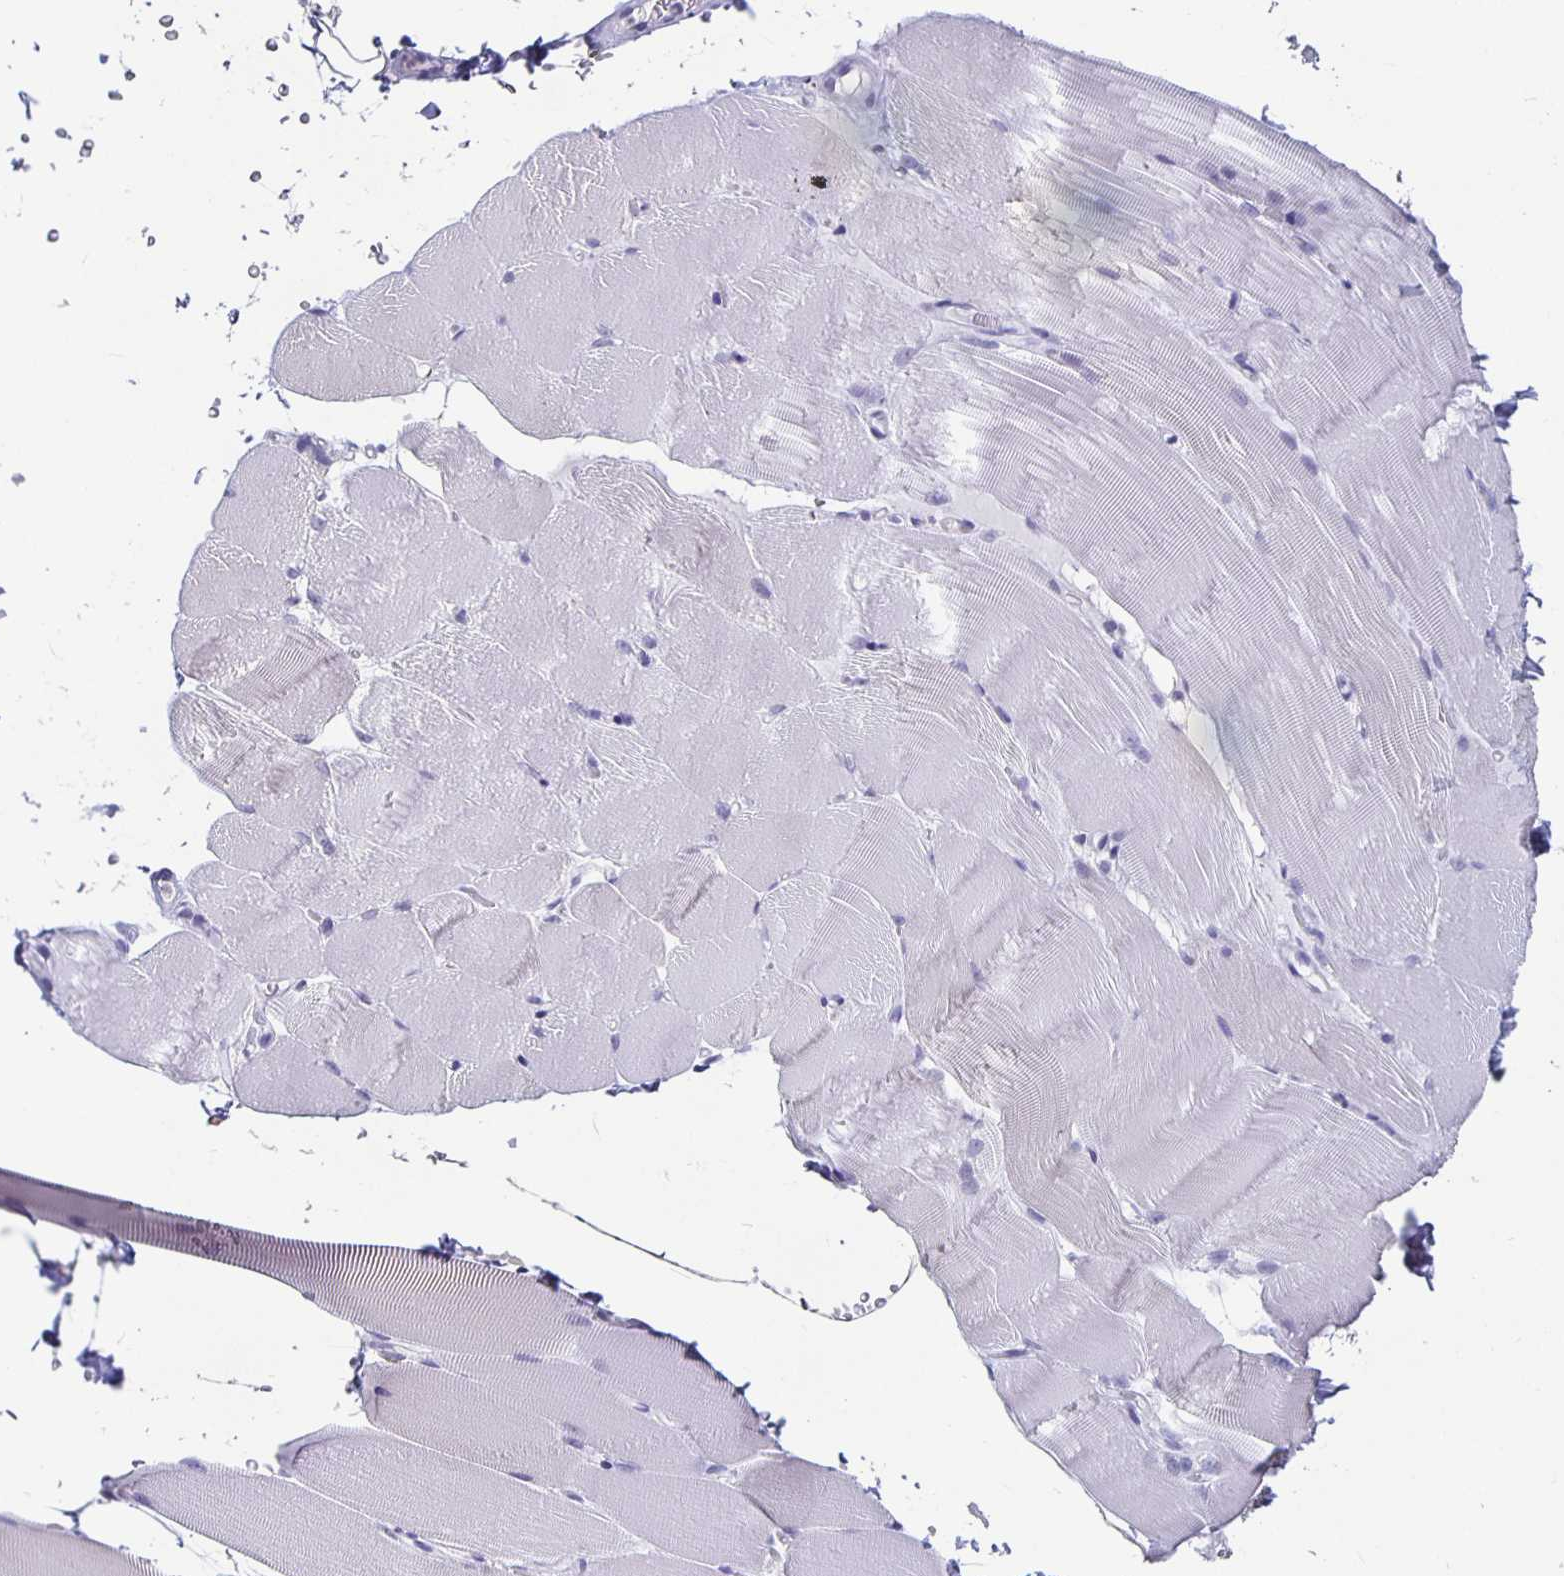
{"staining": {"intensity": "negative", "quantity": "none", "location": "none"}, "tissue": "skeletal muscle", "cell_type": "Myocytes", "image_type": "normal", "snomed": [{"axis": "morphology", "description": "Normal tissue, NOS"}, {"axis": "topography", "description": "Skeletal muscle"}], "caption": "Immunohistochemistry image of normal human skeletal muscle stained for a protein (brown), which reveals no expression in myocytes.", "gene": "GPX4", "patient": {"sex": "female", "age": 37}}